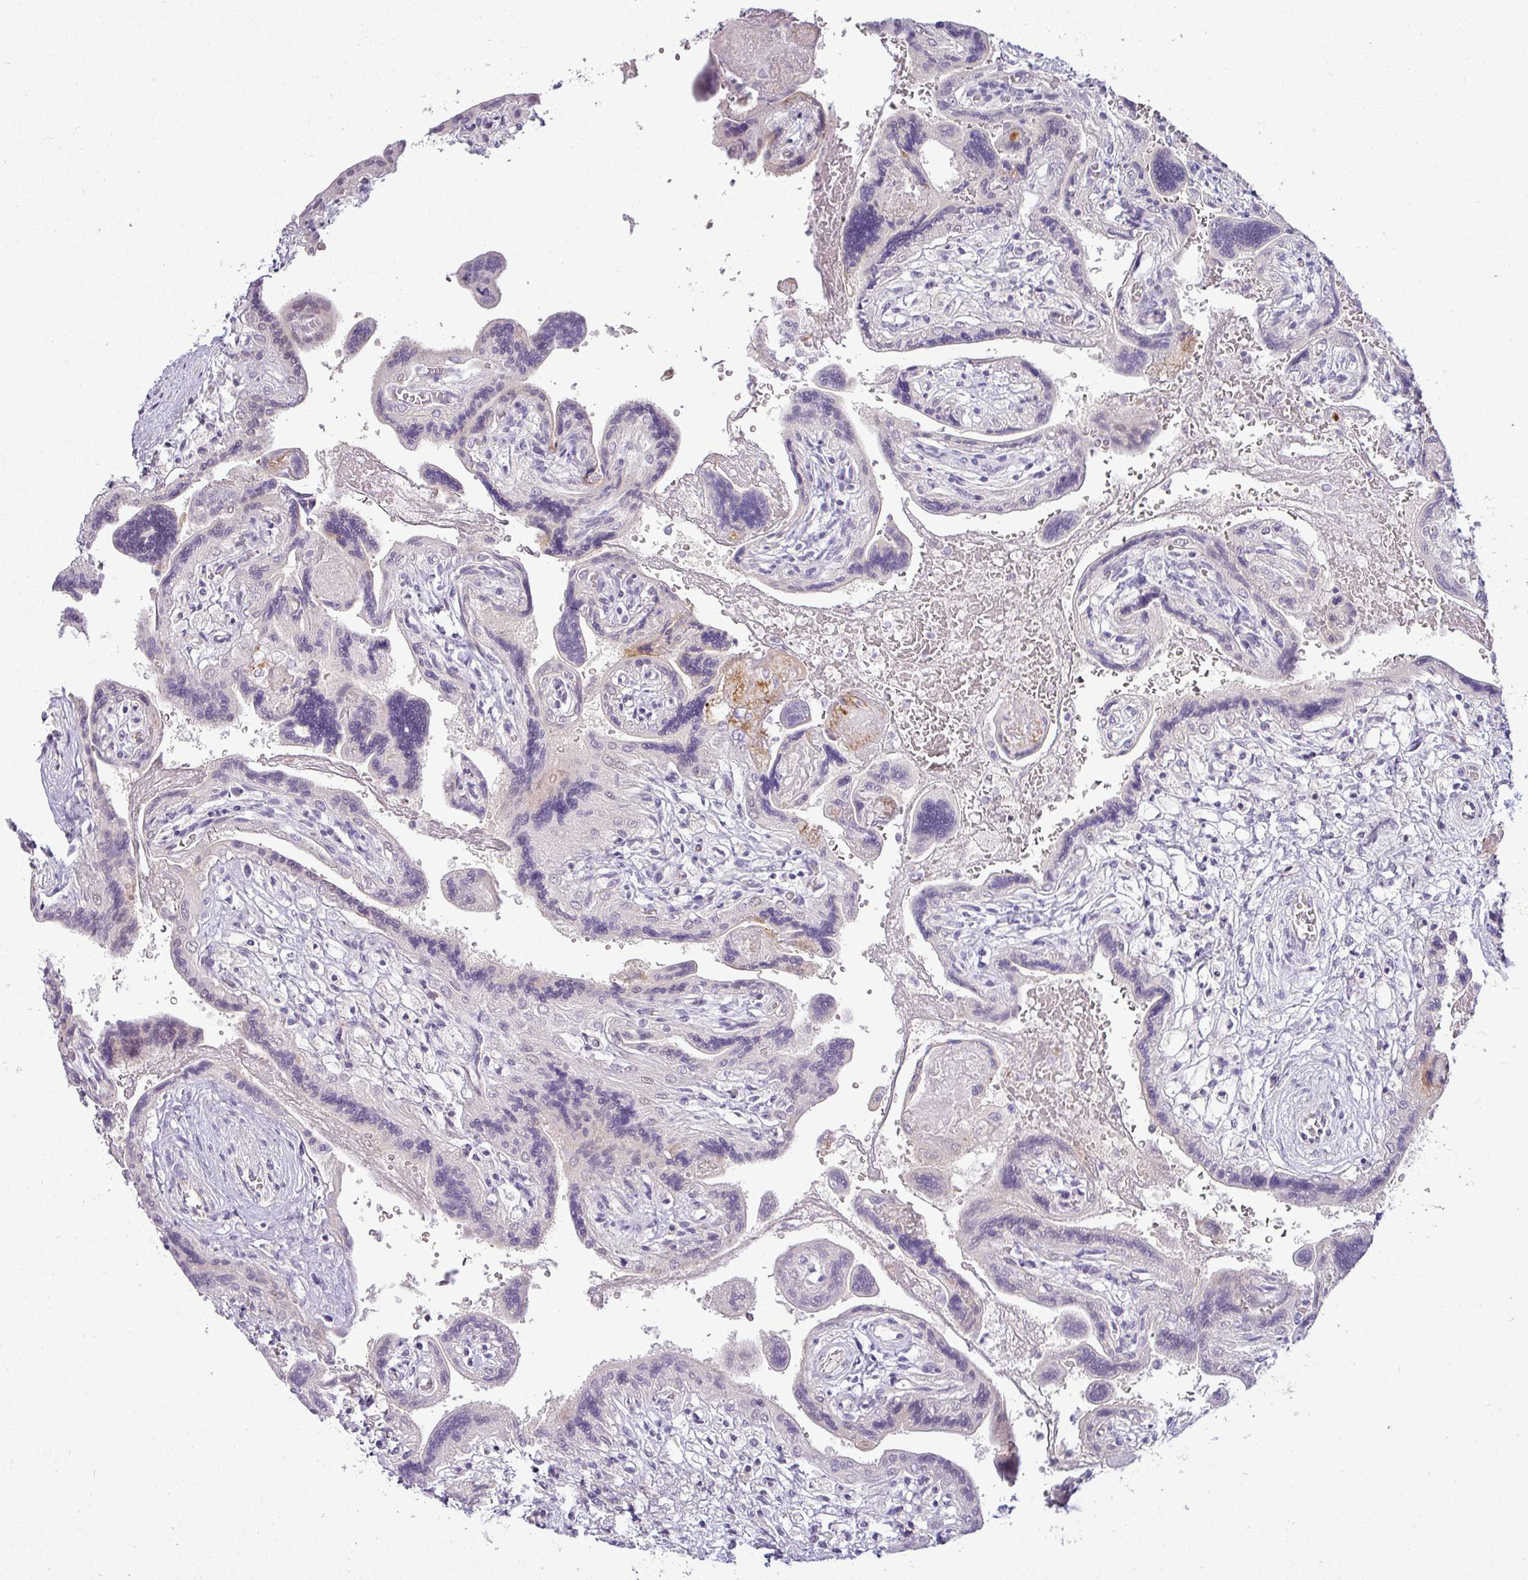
{"staining": {"intensity": "negative", "quantity": "none", "location": "none"}, "tissue": "placenta", "cell_type": "Trophoblastic cells", "image_type": "normal", "snomed": [{"axis": "morphology", "description": "Normal tissue, NOS"}, {"axis": "topography", "description": "Placenta"}], "caption": "DAB immunohistochemical staining of normal placenta exhibits no significant expression in trophoblastic cells. (DAB (3,3'-diaminobenzidine) IHC with hematoxylin counter stain).", "gene": "APOM", "patient": {"sex": "female", "age": 37}}